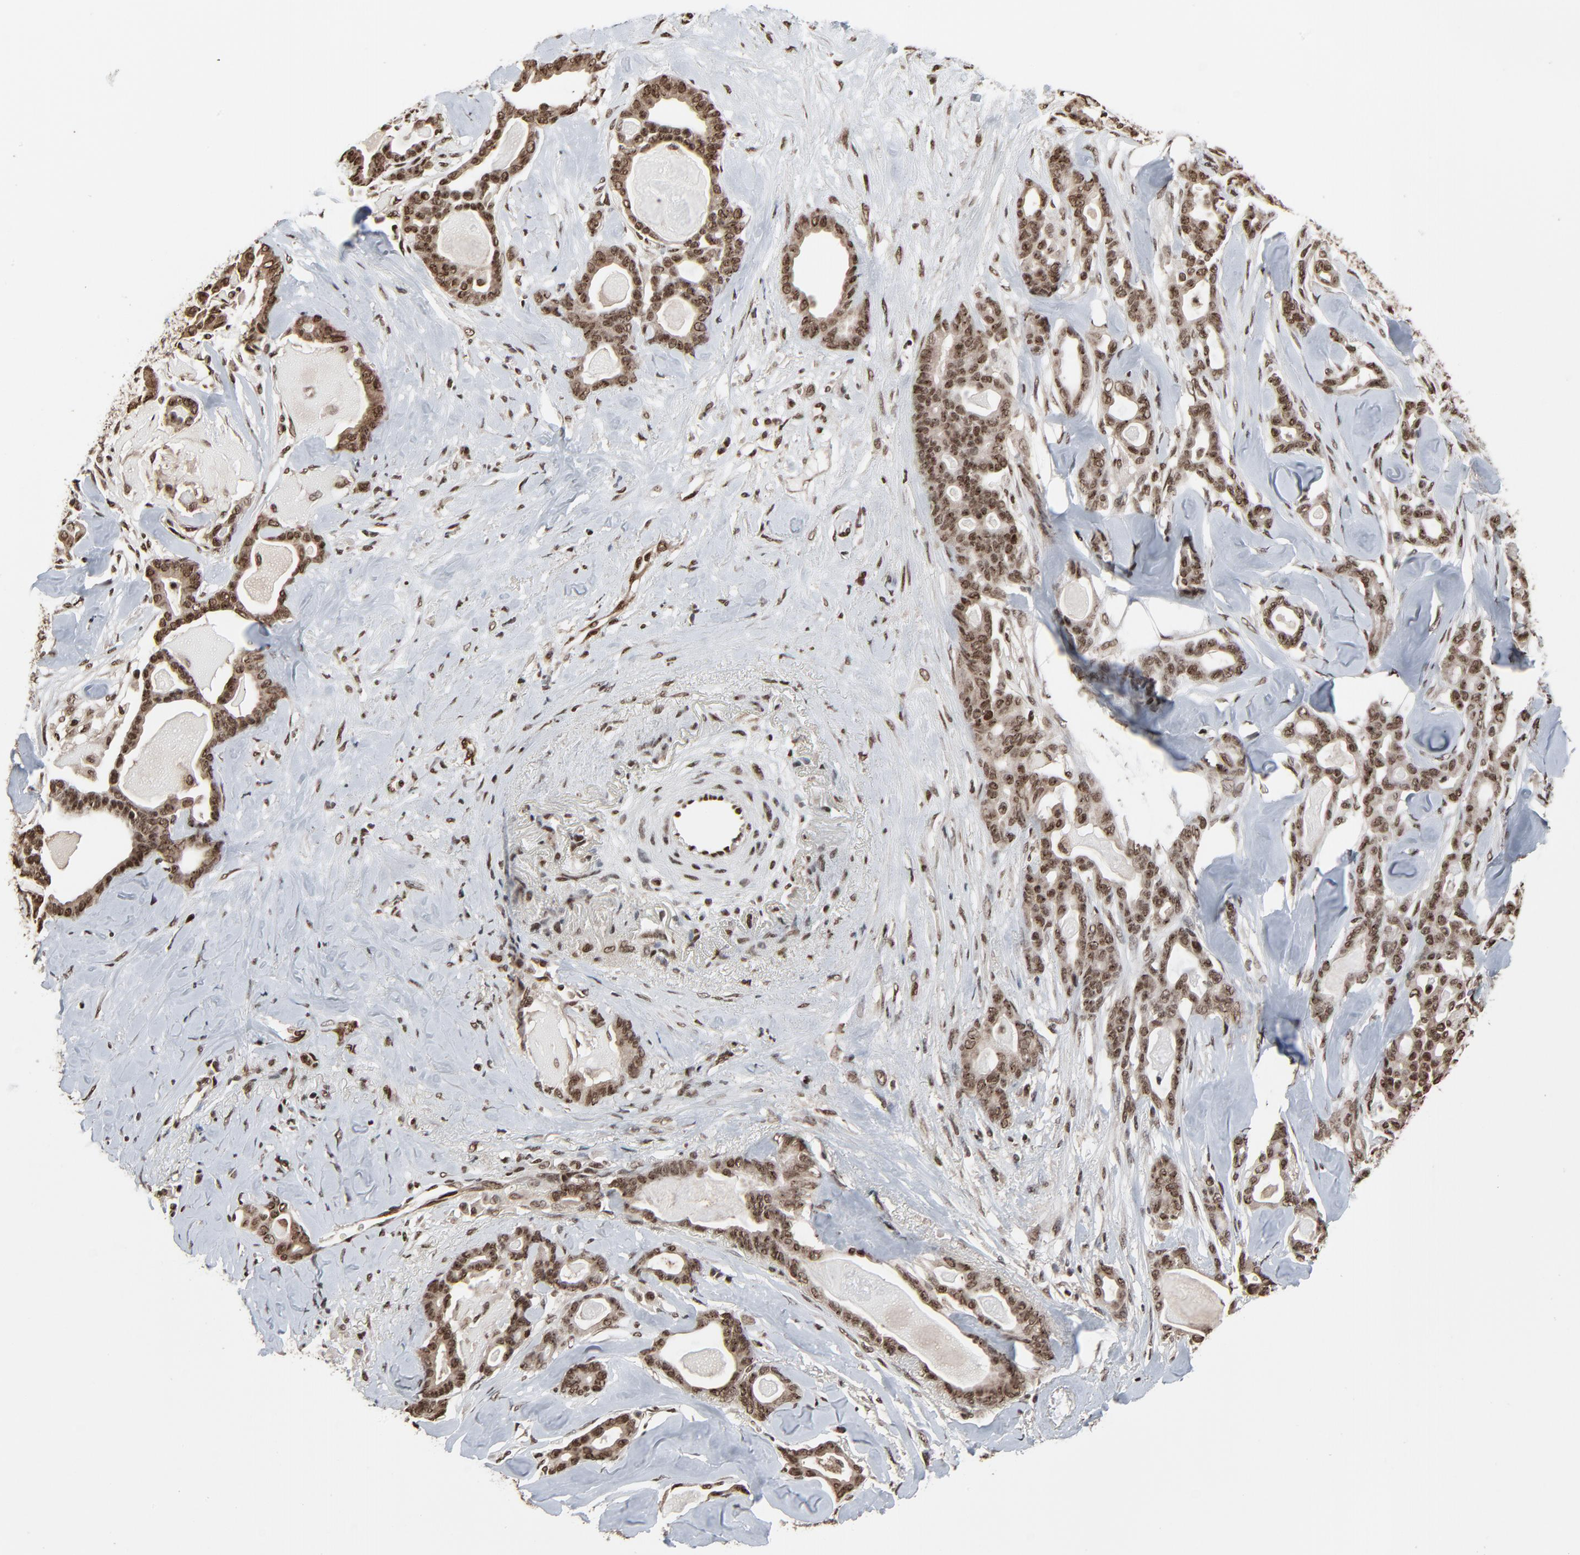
{"staining": {"intensity": "strong", "quantity": ">75%", "location": "cytoplasmic/membranous,nuclear"}, "tissue": "pancreatic cancer", "cell_type": "Tumor cells", "image_type": "cancer", "snomed": [{"axis": "morphology", "description": "Adenocarcinoma, NOS"}, {"axis": "topography", "description": "Pancreas"}], "caption": "Immunohistochemical staining of human pancreatic adenocarcinoma reveals strong cytoplasmic/membranous and nuclear protein expression in about >75% of tumor cells.", "gene": "MEIS2", "patient": {"sex": "male", "age": 63}}